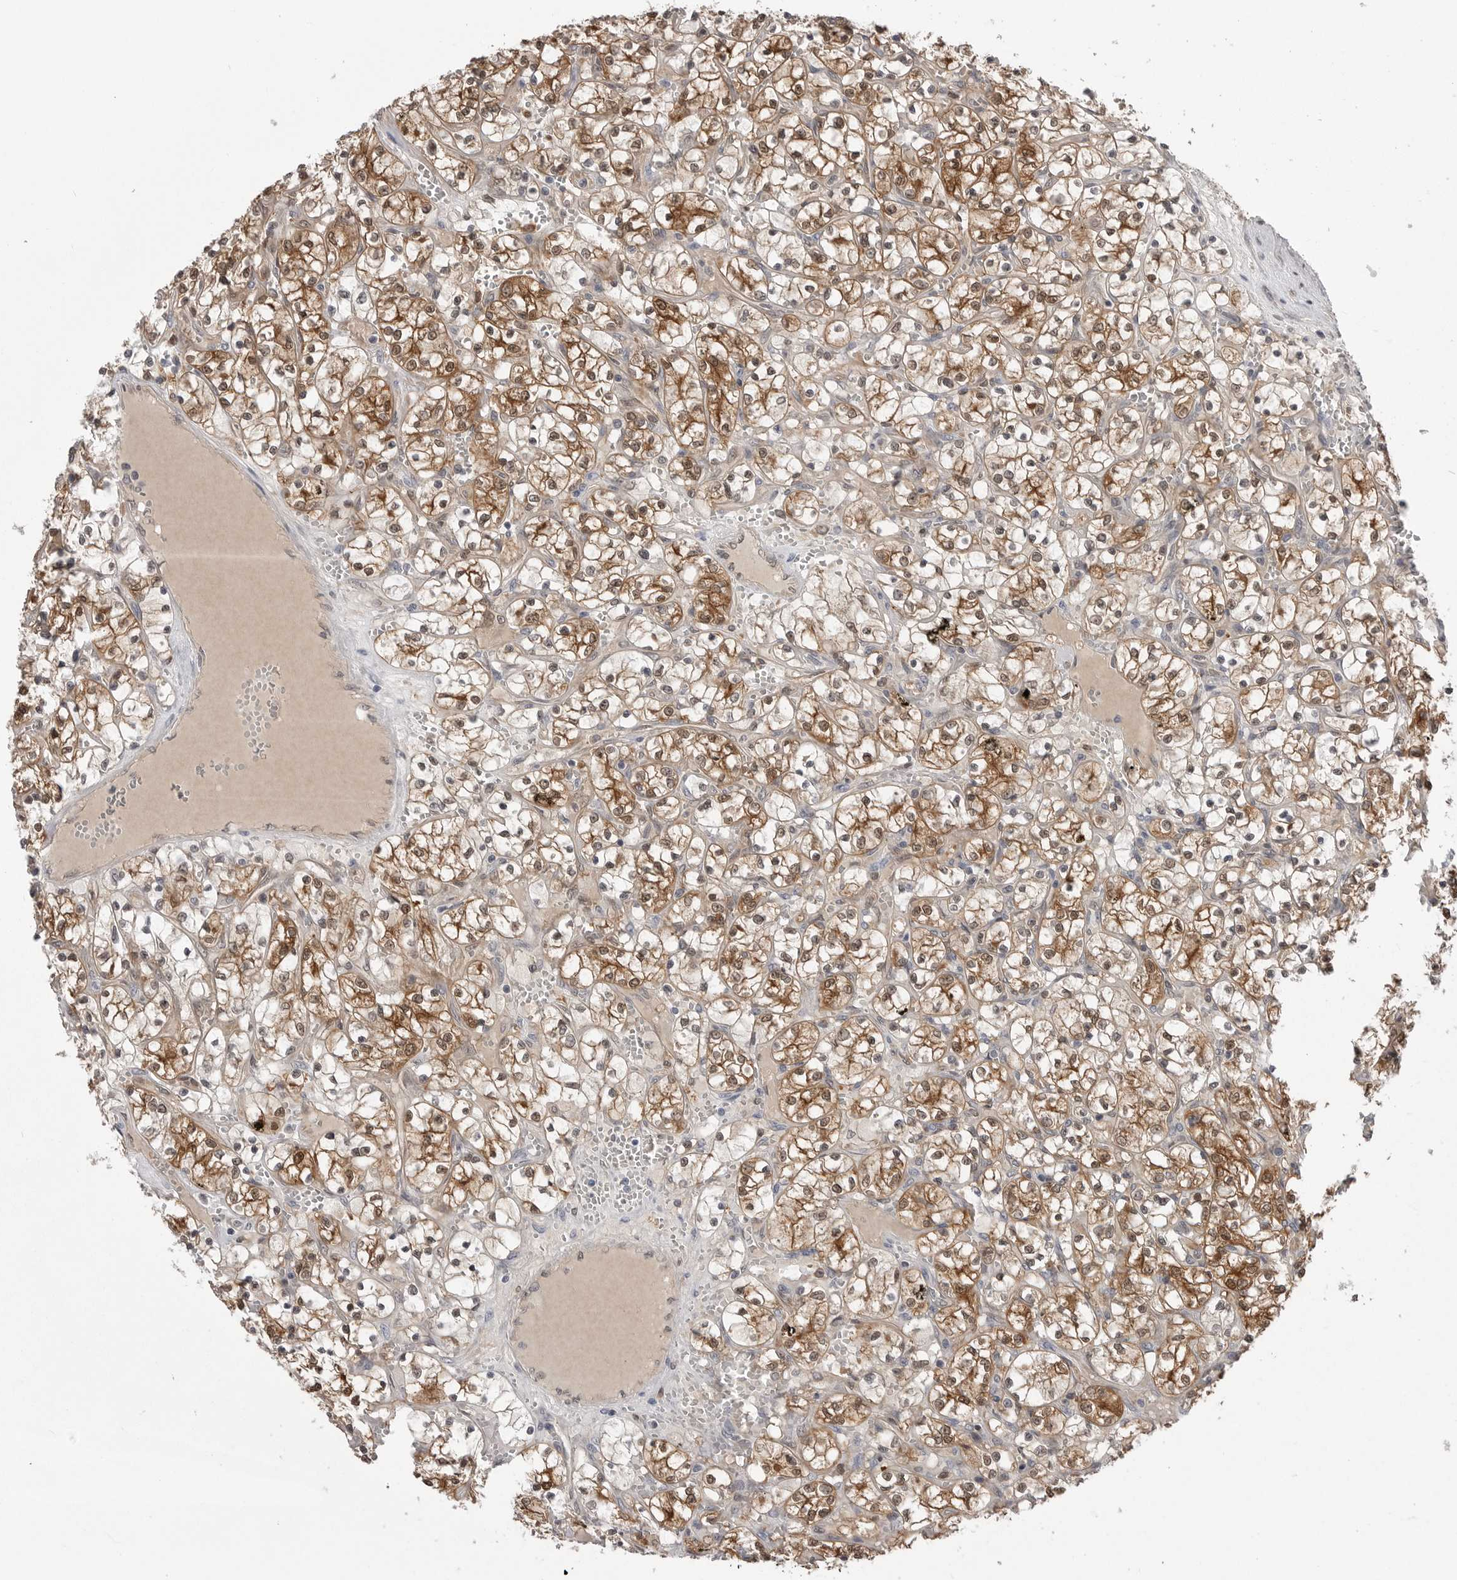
{"staining": {"intensity": "moderate", "quantity": ">75%", "location": "cytoplasmic/membranous,nuclear"}, "tissue": "renal cancer", "cell_type": "Tumor cells", "image_type": "cancer", "snomed": [{"axis": "morphology", "description": "Adenocarcinoma, NOS"}, {"axis": "topography", "description": "Kidney"}], "caption": "Immunohistochemistry (IHC) histopathology image of human adenocarcinoma (renal) stained for a protein (brown), which exhibits medium levels of moderate cytoplasmic/membranous and nuclear expression in about >75% of tumor cells.", "gene": "PNPO", "patient": {"sex": "female", "age": 69}}